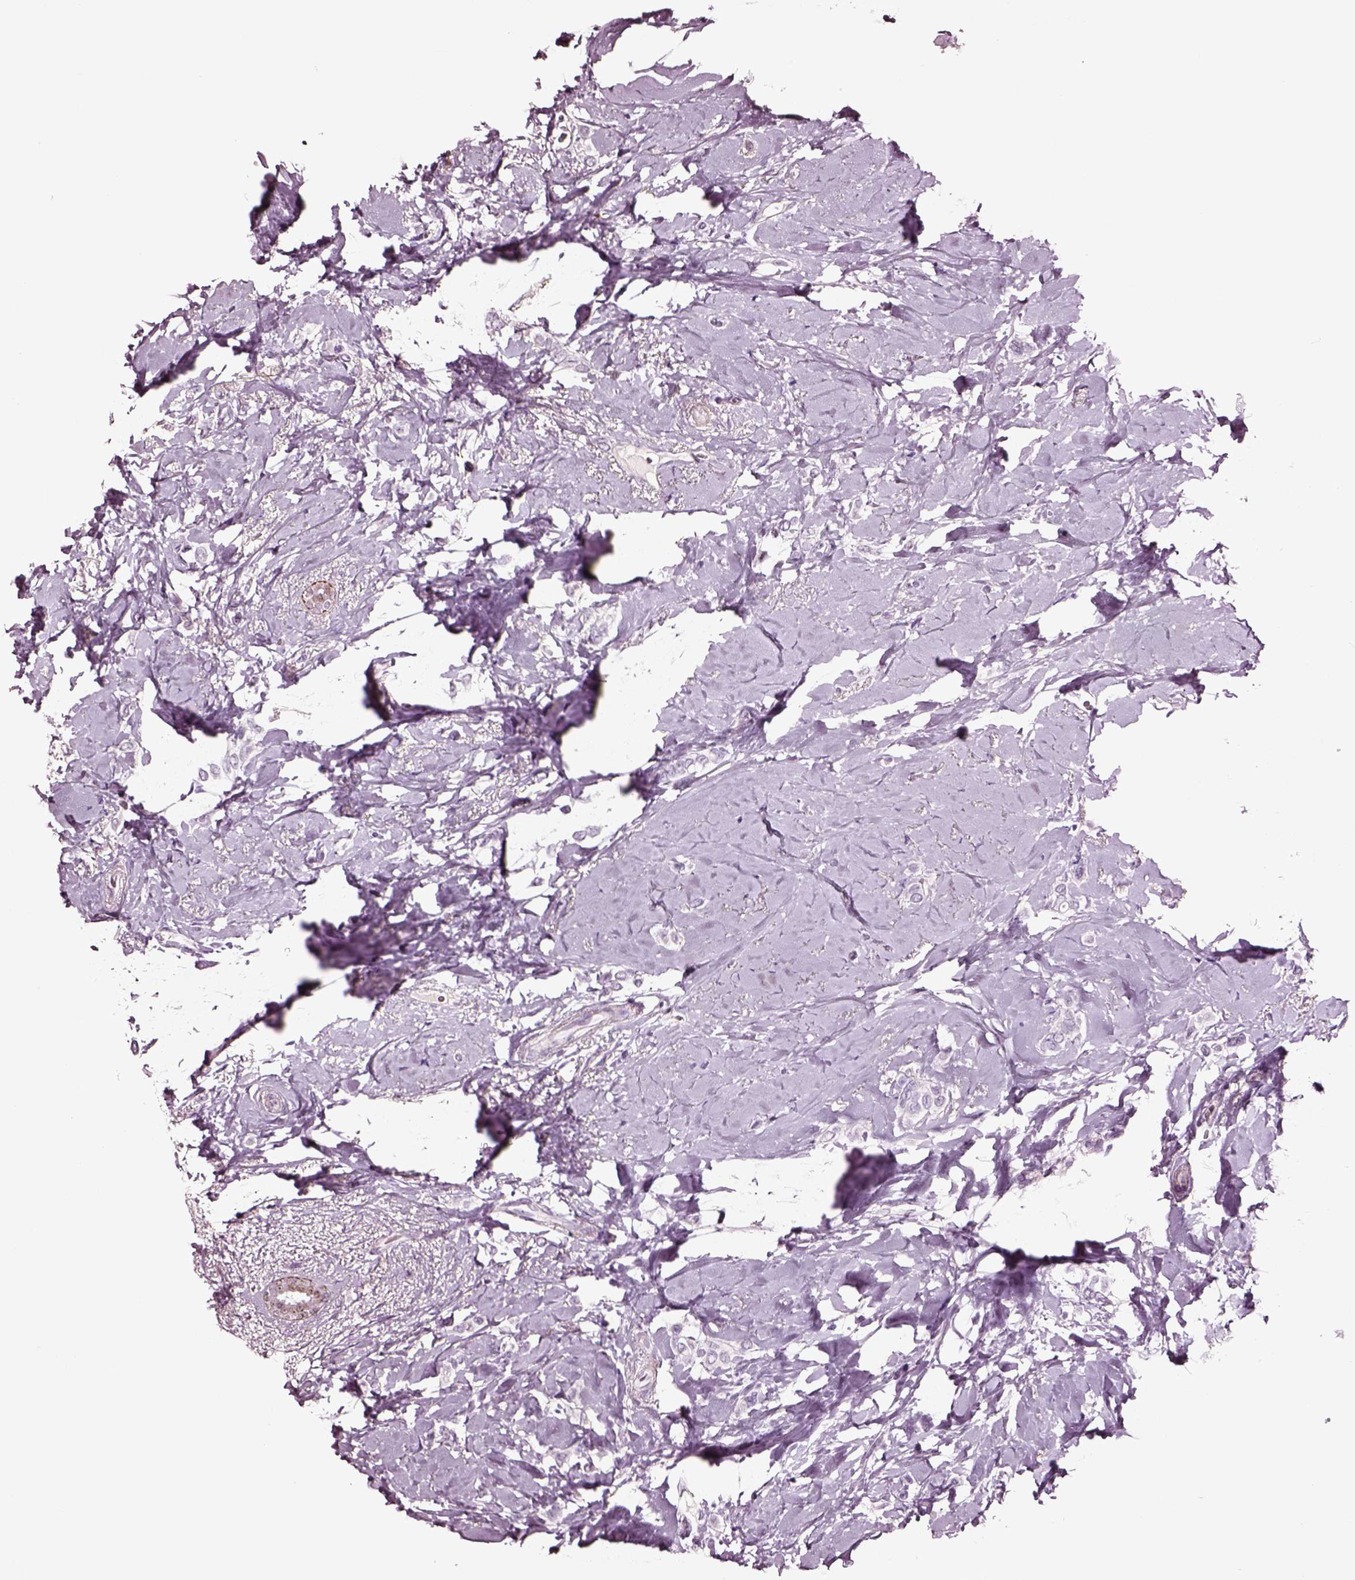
{"staining": {"intensity": "negative", "quantity": "none", "location": "none"}, "tissue": "breast cancer", "cell_type": "Tumor cells", "image_type": "cancer", "snomed": [{"axis": "morphology", "description": "Lobular carcinoma"}, {"axis": "topography", "description": "Breast"}], "caption": "Tumor cells are negative for brown protein staining in breast lobular carcinoma. (Brightfield microscopy of DAB (3,3'-diaminobenzidine) immunohistochemistry (IHC) at high magnification).", "gene": "SOX10", "patient": {"sex": "female", "age": 66}}